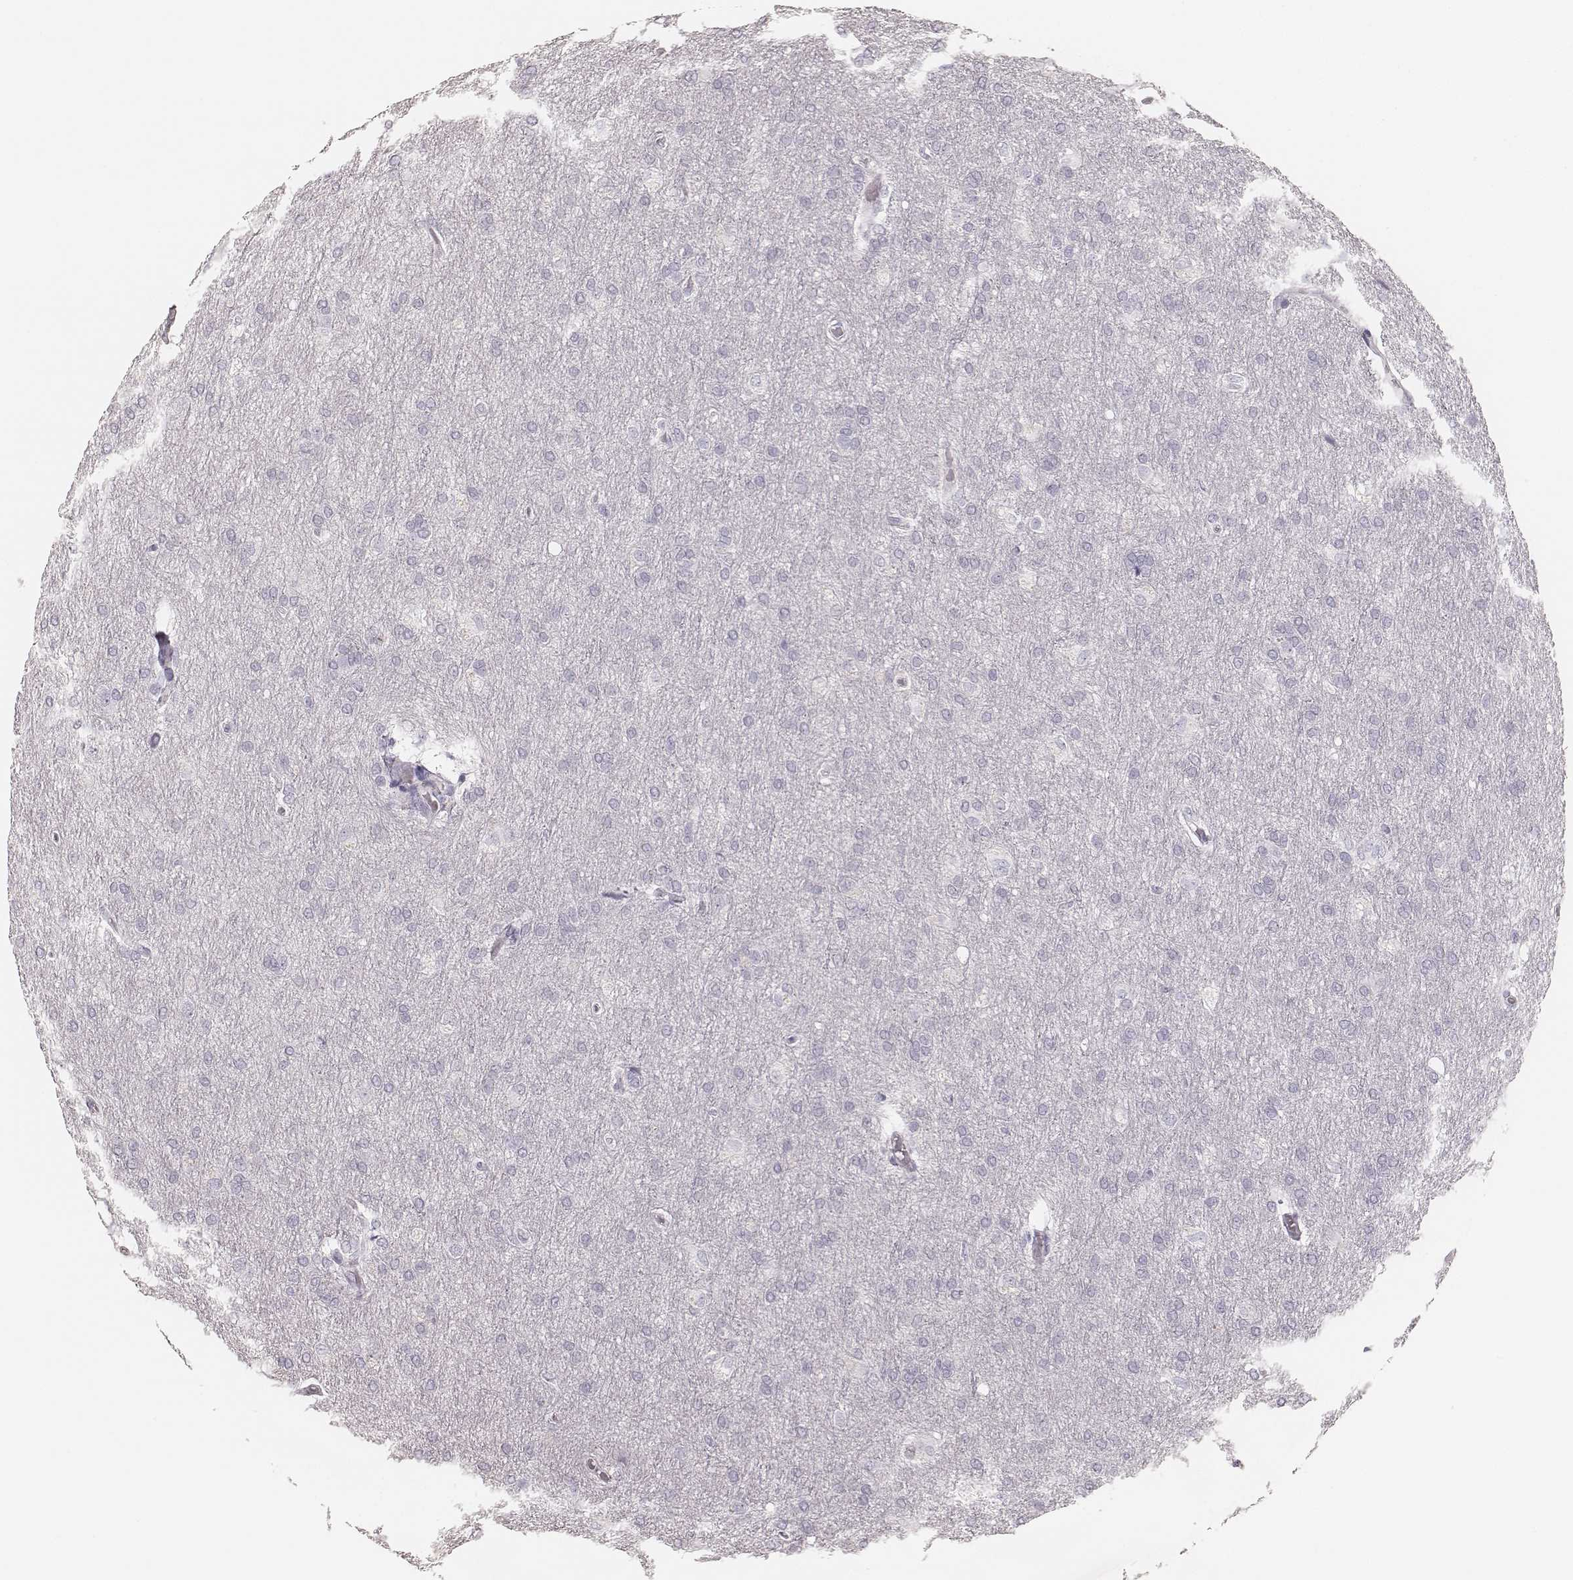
{"staining": {"intensity": "negative", "quantity": "none", "location": "none"}, "tissue": "glioma", "cell_type": "Tumor cells", "image_type": "cancer", "snomed": [{"axis": "morphology", "description": "Glioma, malignant, High grade"}, {"axis": "topography", "description": "Brain"}], "caption": "Tumor cells show no significant staining in malignant high-grade glioma. The staining was performed using DAB (3,3'-diaminobenzidine) to visualize the protein expression in brown, while the nuclei were stained in blue with hematoxylin (Magnification: 20x).", "gene": "KRT82", "patient": {"sex": "male", "age": 68}}